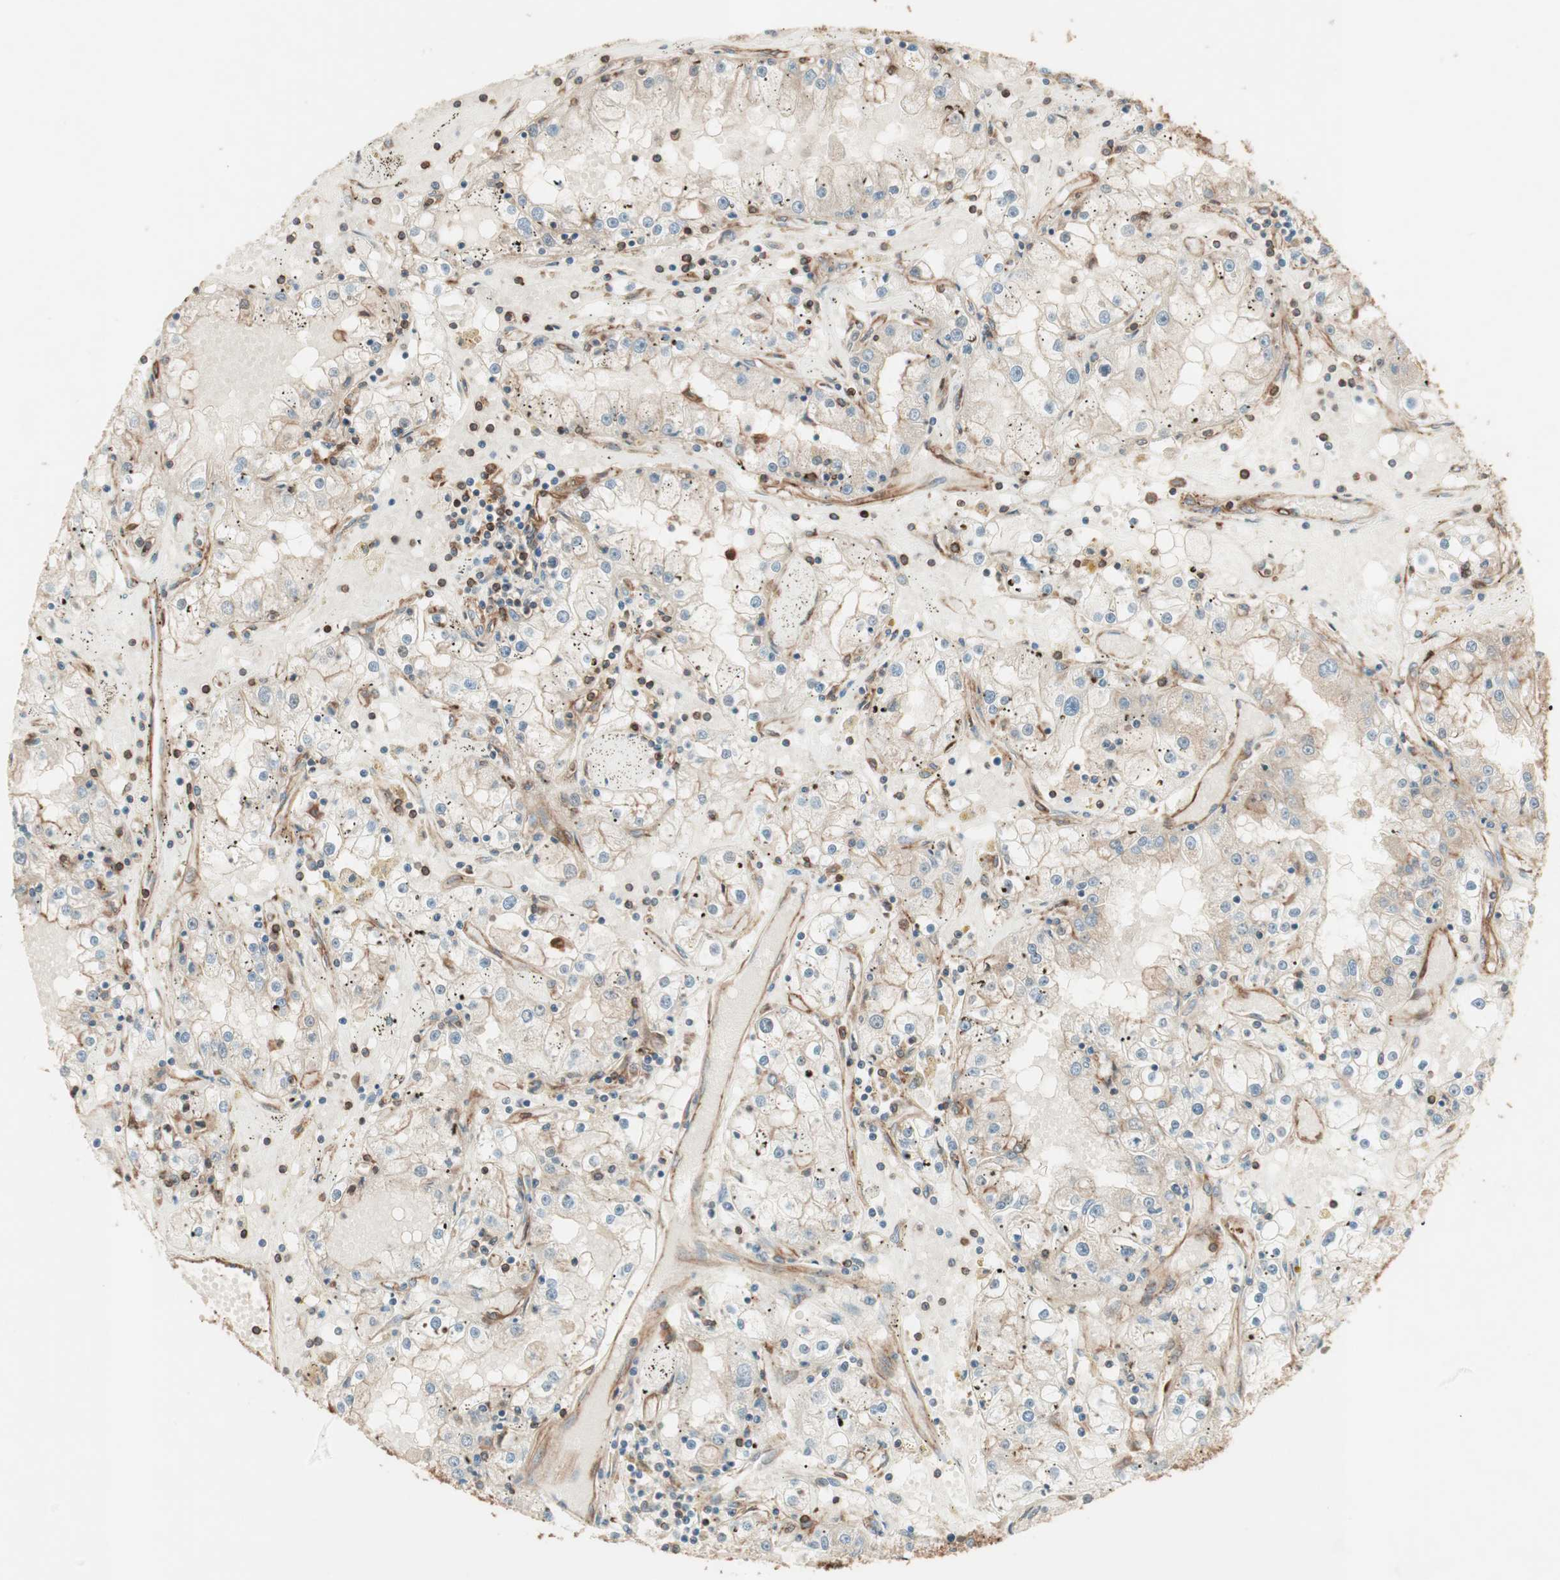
{"staining": {"intensity": "negative", "quantity": "none", "location": "none"}, "tissue": "renal cancer", "cell_type": "Tumor cells", "image_type": "cancer", "snomed": [{"axis": "morphology", "description": "Adenocarcinoma, NOS"}, {"axis": "topography", "description": "Kidney"}], "caption": "Tumor cells are negative for brown protein staining in adenocarcinoma (renal). The staining is performed using DAB (3,3'-diaminobenzidine) brown chromogen with nuclei counter-stained in using hematoxylin.", "gene": "TCP11L1", "patient": {"sex": "male", "age": 56}}